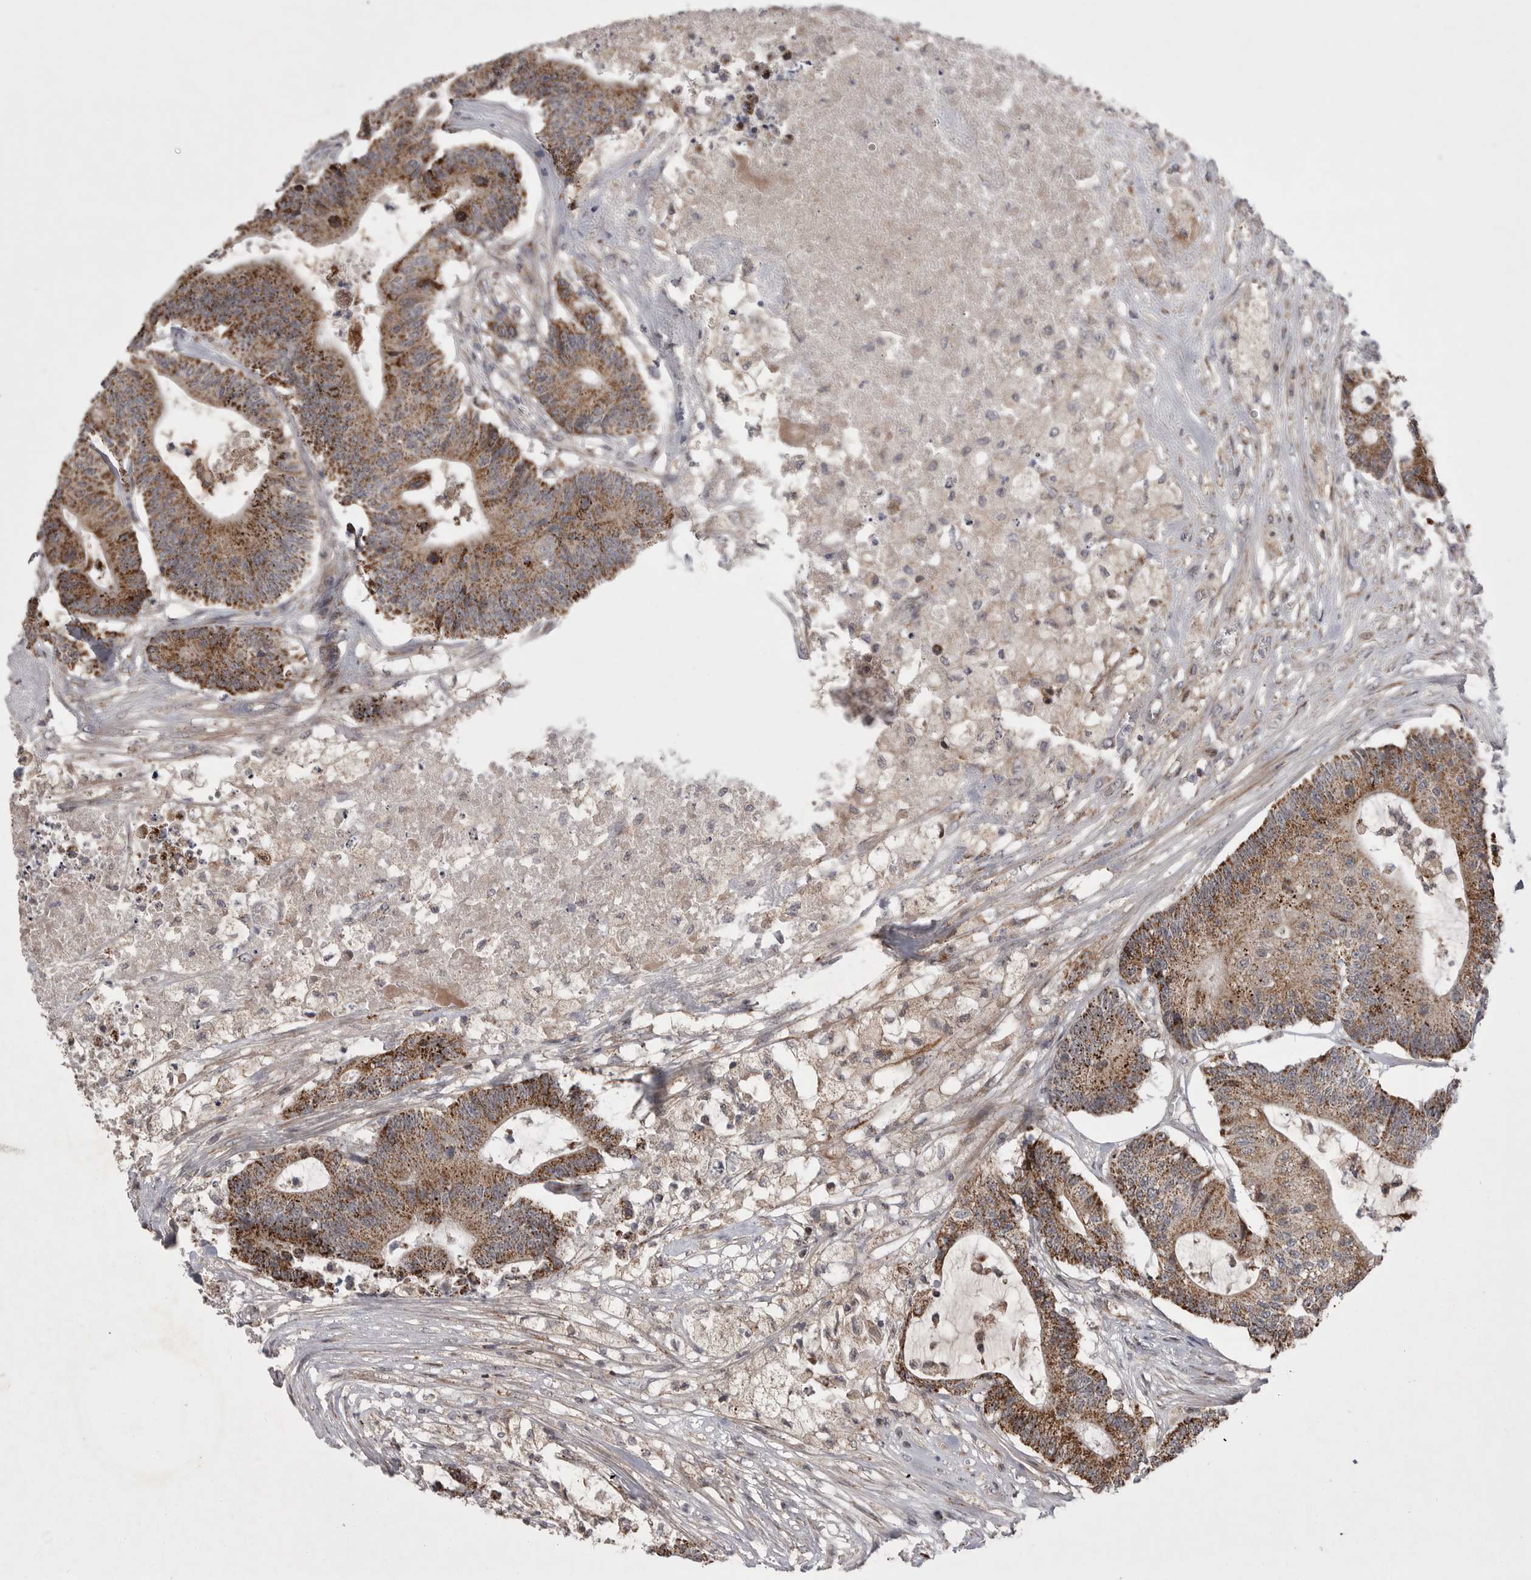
{"staining": {"intensity": "moderate", "quantity": ">75%", "location": "cytoplasmic/membranous"}, "tissue": "colorectal cancer", "cell_type": "Tumor cells", "image_type": "cancer", "snomed": [{"axis": "morphology", "description": "Adenocarcinoma, NOS"}, {"axis": "topography", "description": "Colon"}], "caption": "Colorectal cancer stained with immunohistochemistry demonstrates moderate cytoplasmic/membranous expression in approximately >75% of tumor cells.", "gene": "KYAT3", "patient": {"sex": "female", "age": 84}}